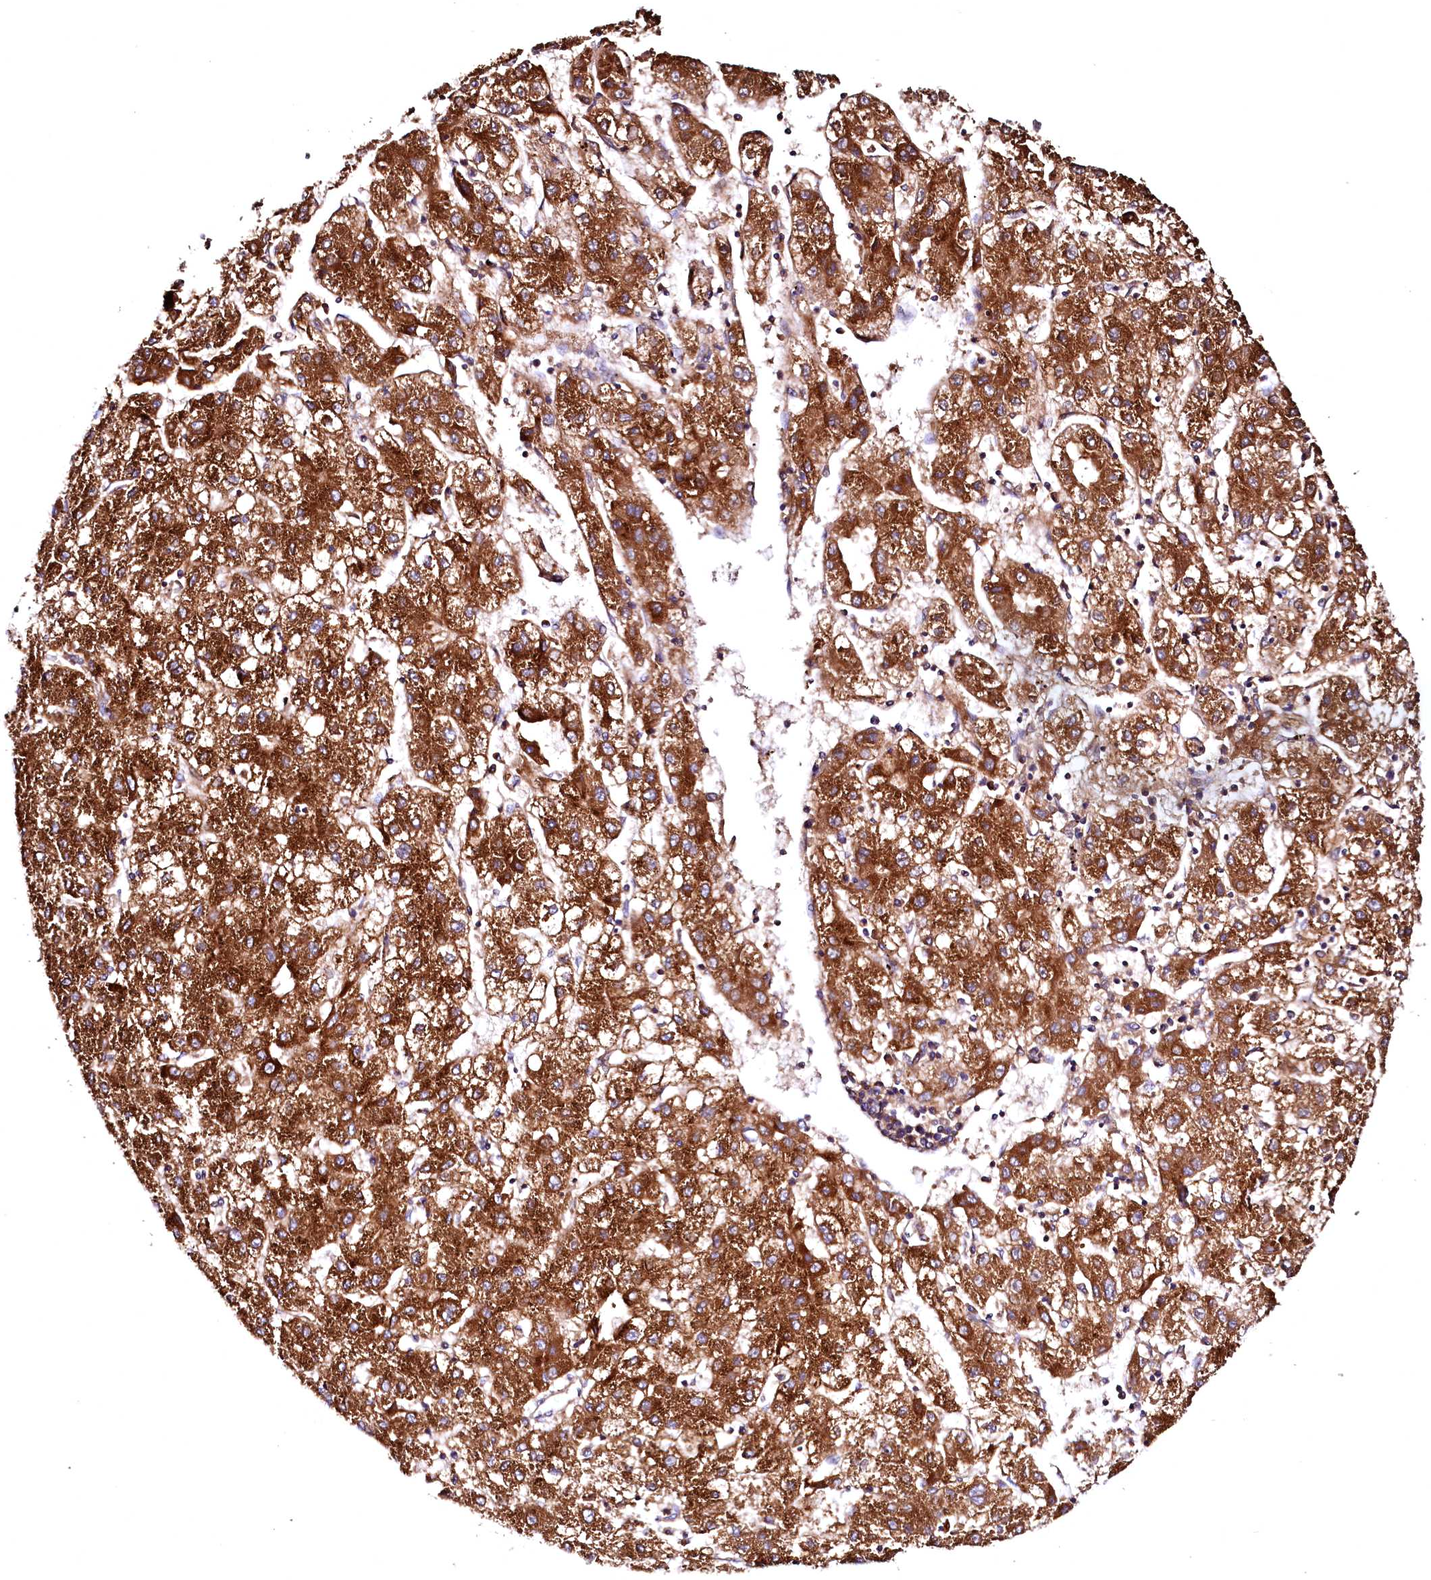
{"staining": {"intensity": "strong", "quantity": ">75%", "location": "cytoplasmic/membranous"}, "tissue": "liver cancer", "cell_type": "Tumor cells", "image_type": "cancer", "snomed": [{"axis": "morphology", "description": "Carcinoma, Hepatocellular, NOS"}, {"axis": "topography", "description": "Liver"}], "caption": "Hepatocellular carcinoma (liver) tissue shows strong cytoplasmic/membranous expression in approximately >75% of tumor cells", "gene": "ST3GAL1", "patient": {"sex": "male", "age": 72}}